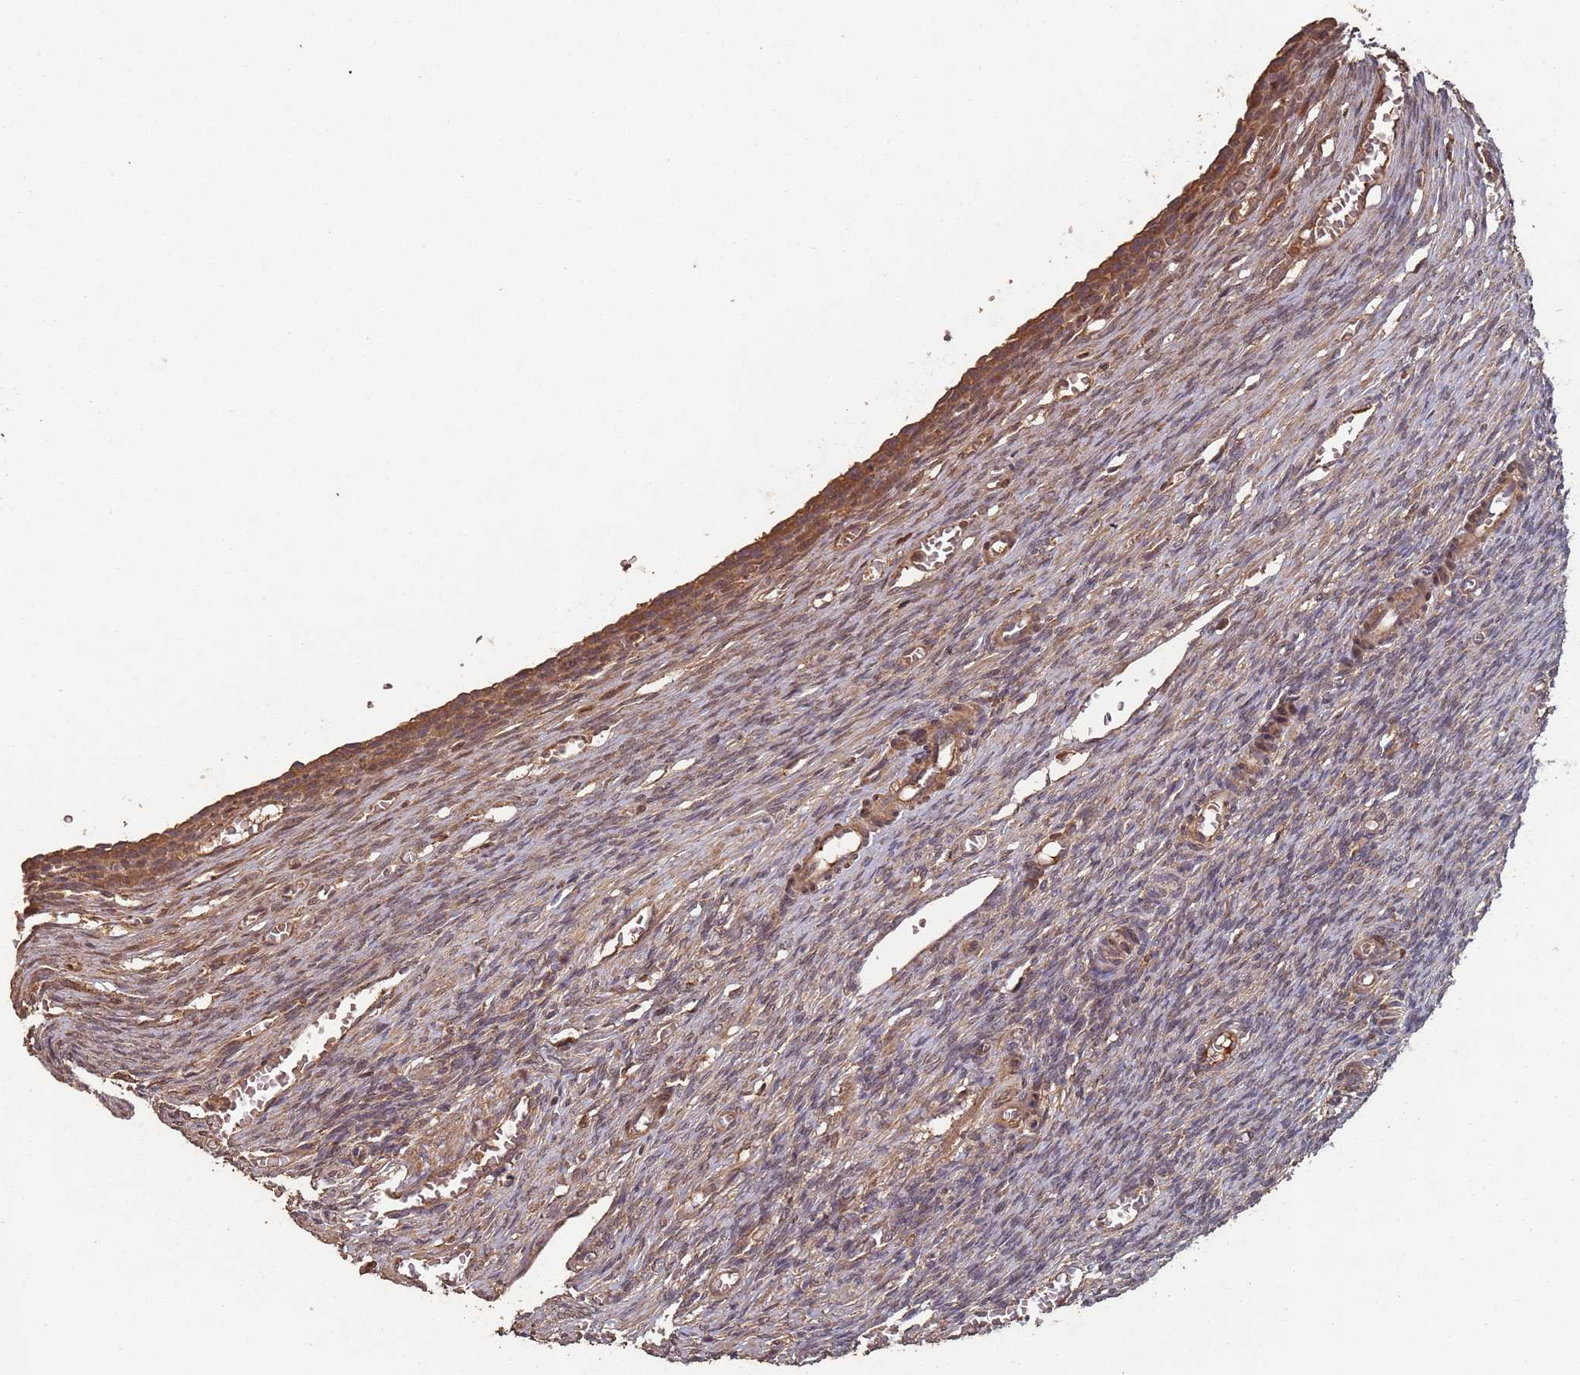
{"staining": {"intensity": "weak", "quantity": "25%-75%", "location": "cytoplasmic/membranous,nuclear"}, "tissue": "ovary", "cell_type": "Ovarian stroma cells", "image_type": "normal", "snomed": [{"axis": "morphology", "description": "Normal tissue, NOS"}, {"axis": "topography", "description": "Ovary"}], "caption": "A brown stain highlights weak cytoplasmic/membranous,nuclear expression of a protein in ovarian stroma cells of benign ovary.", "gene": "FRAT1", "patient": {"sex": "female", "age": 27}}